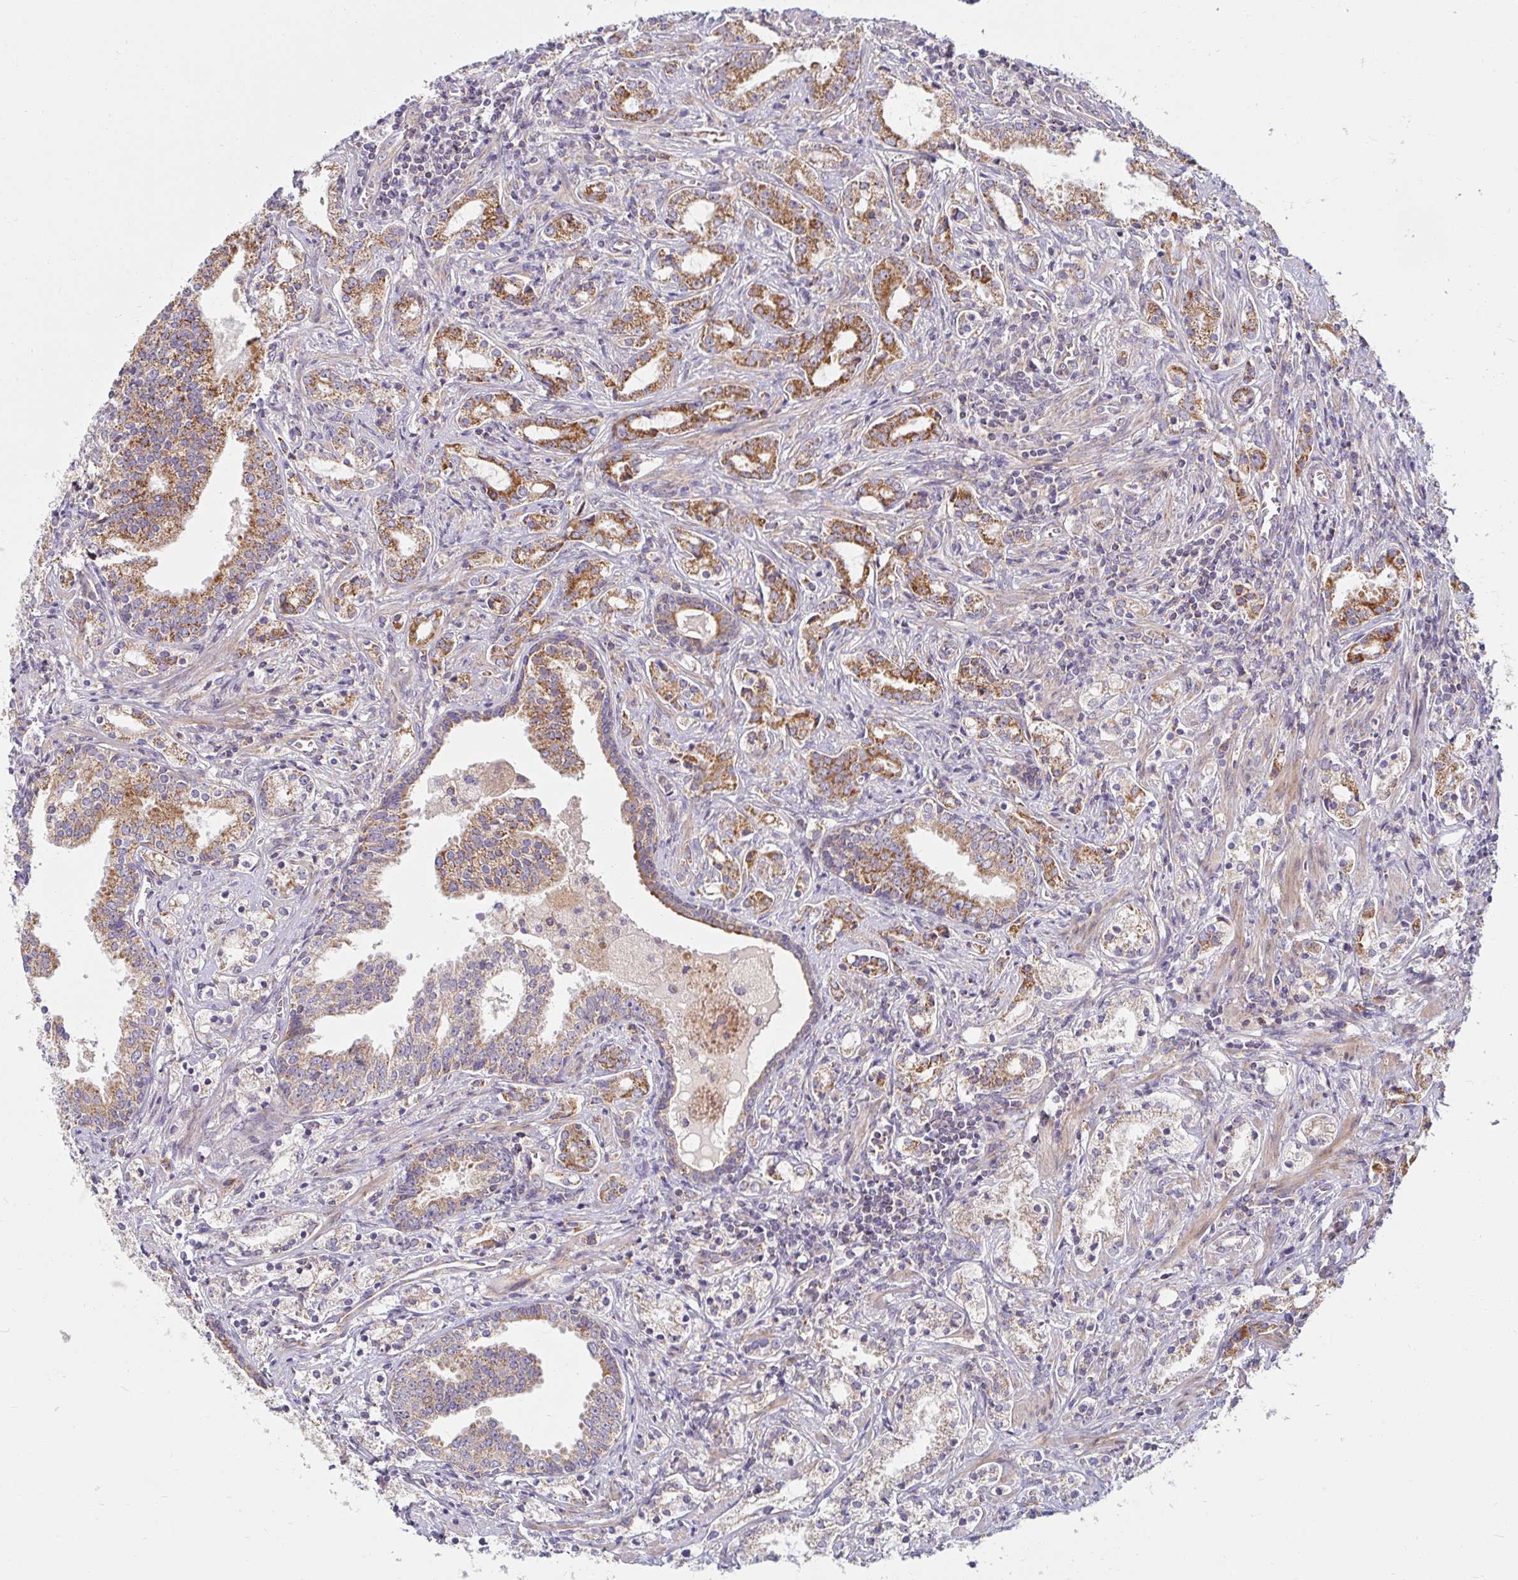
{"staining": {"intensity": "moderate", "quantity": "25%-75%", "location": "cytoplasmic/membranous"}, "tissue": "prostate cancer", "cell_type": "Tumor cells", "image_type": "cancer", "snomed": [{"axis": "morphology", "description": "Adenocarcinoma, Medium grade"}, {"axis": "topography", "description": "Prostate"}], "caption": "Protein expression analysis of prostate cancer demonstrates moderate cytoplasmic/membranous positivity in about 25%-75% of tumor cells. The staining is performed using DAB (3,3'-diaminobenzidine) brown chromogen to label protein expression. The nuclei are counter-stained blue using hematoxylin.", "gene": "SKP2", "patient": {"sex": "male", "age": 57}}